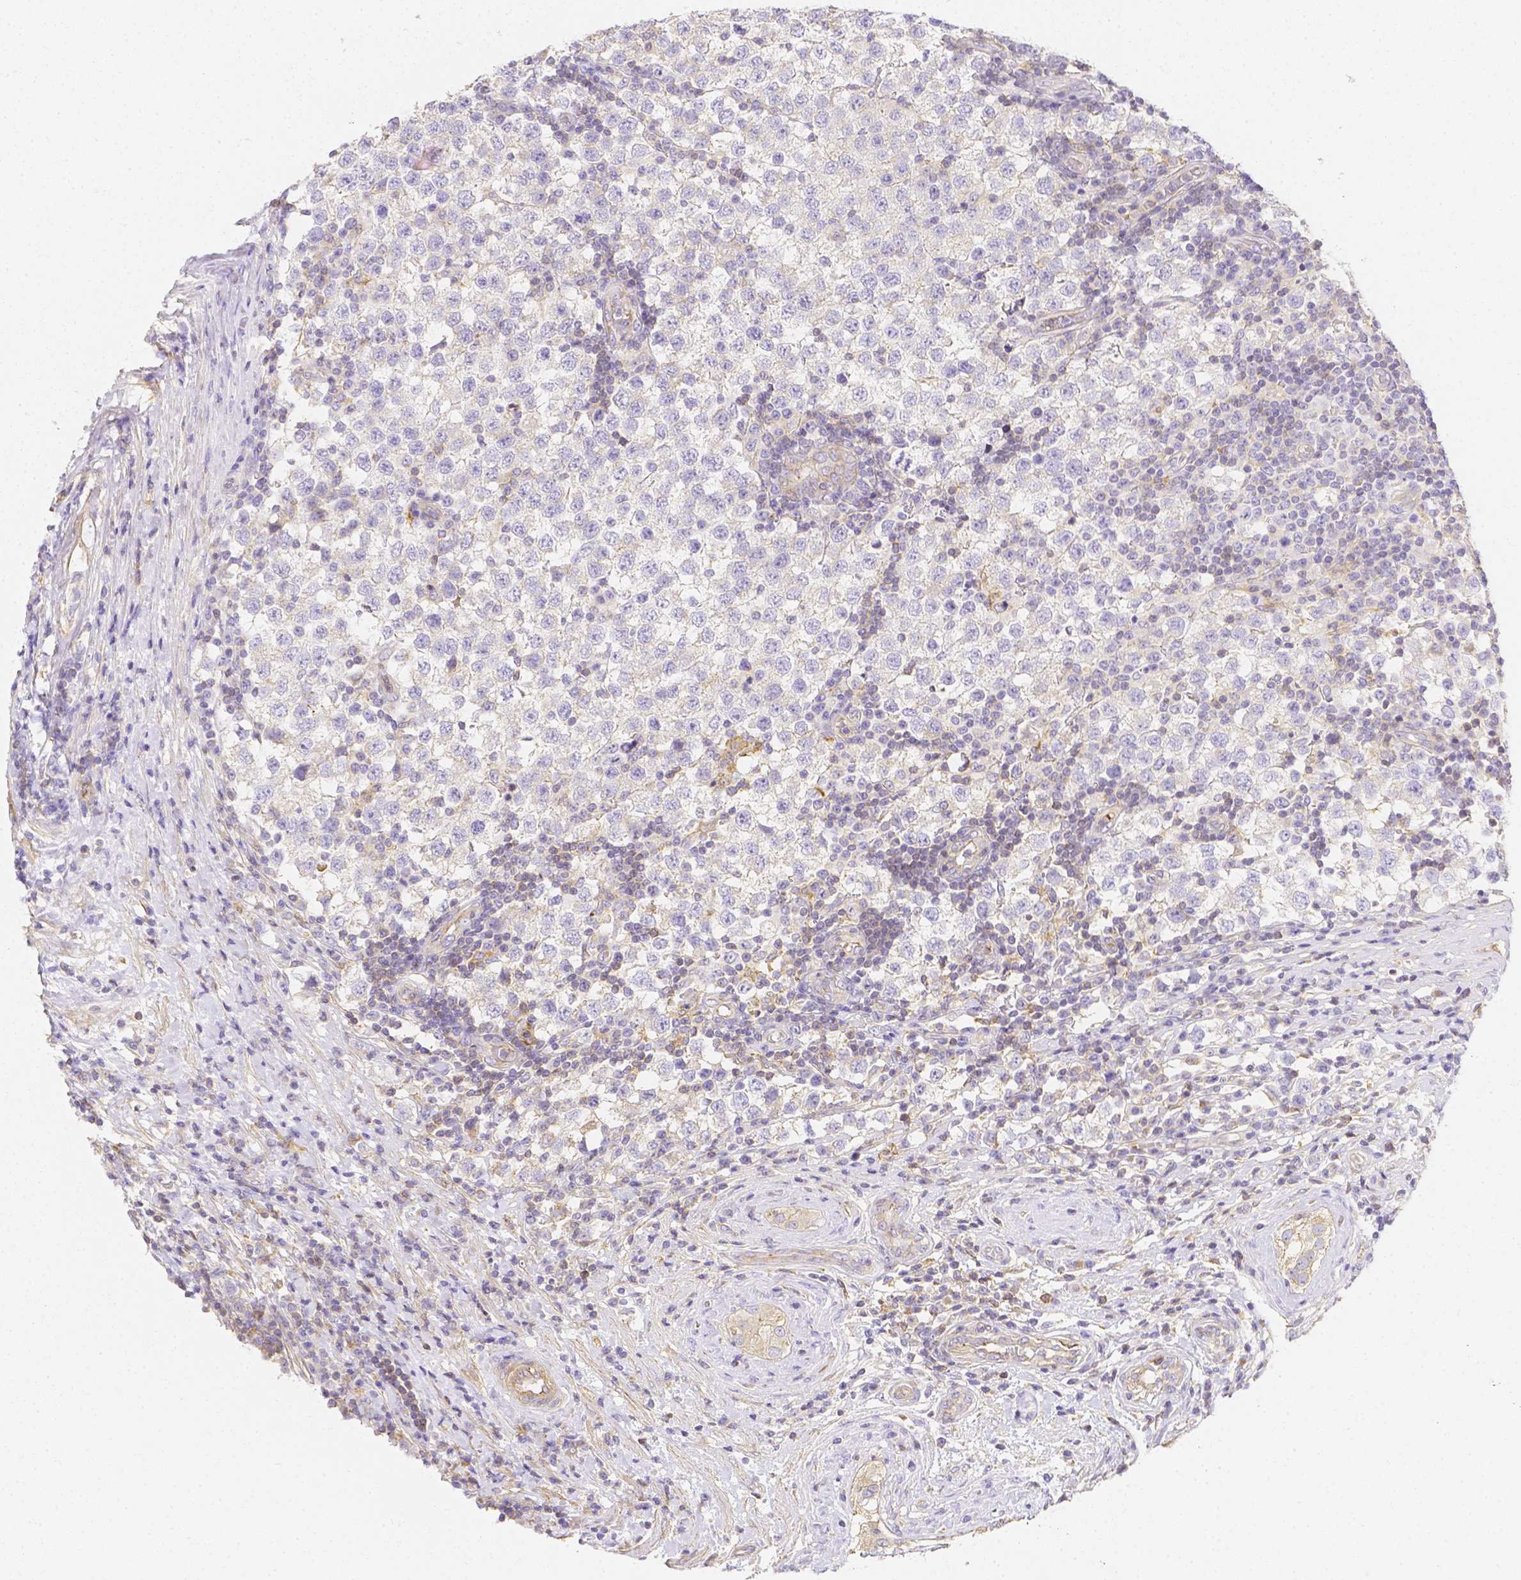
{"staining": {"intensity": "negative", "quantity": "none", "location": "none"}, "tissue": "testis cancer", "cell_type": "Tumor cells", "image_type": "cancer", "snomed": [{"axis": "morphology", "description": "Seminoma, NOS"}, {"axis": "topography", "description": "Testis"}], "caption": "Immunohistochemistry (IHC) of testis seminoma displays no expression in tumor cells.", "gene": "ASAH2", "patient": {"sex": "male", "age": 34}}